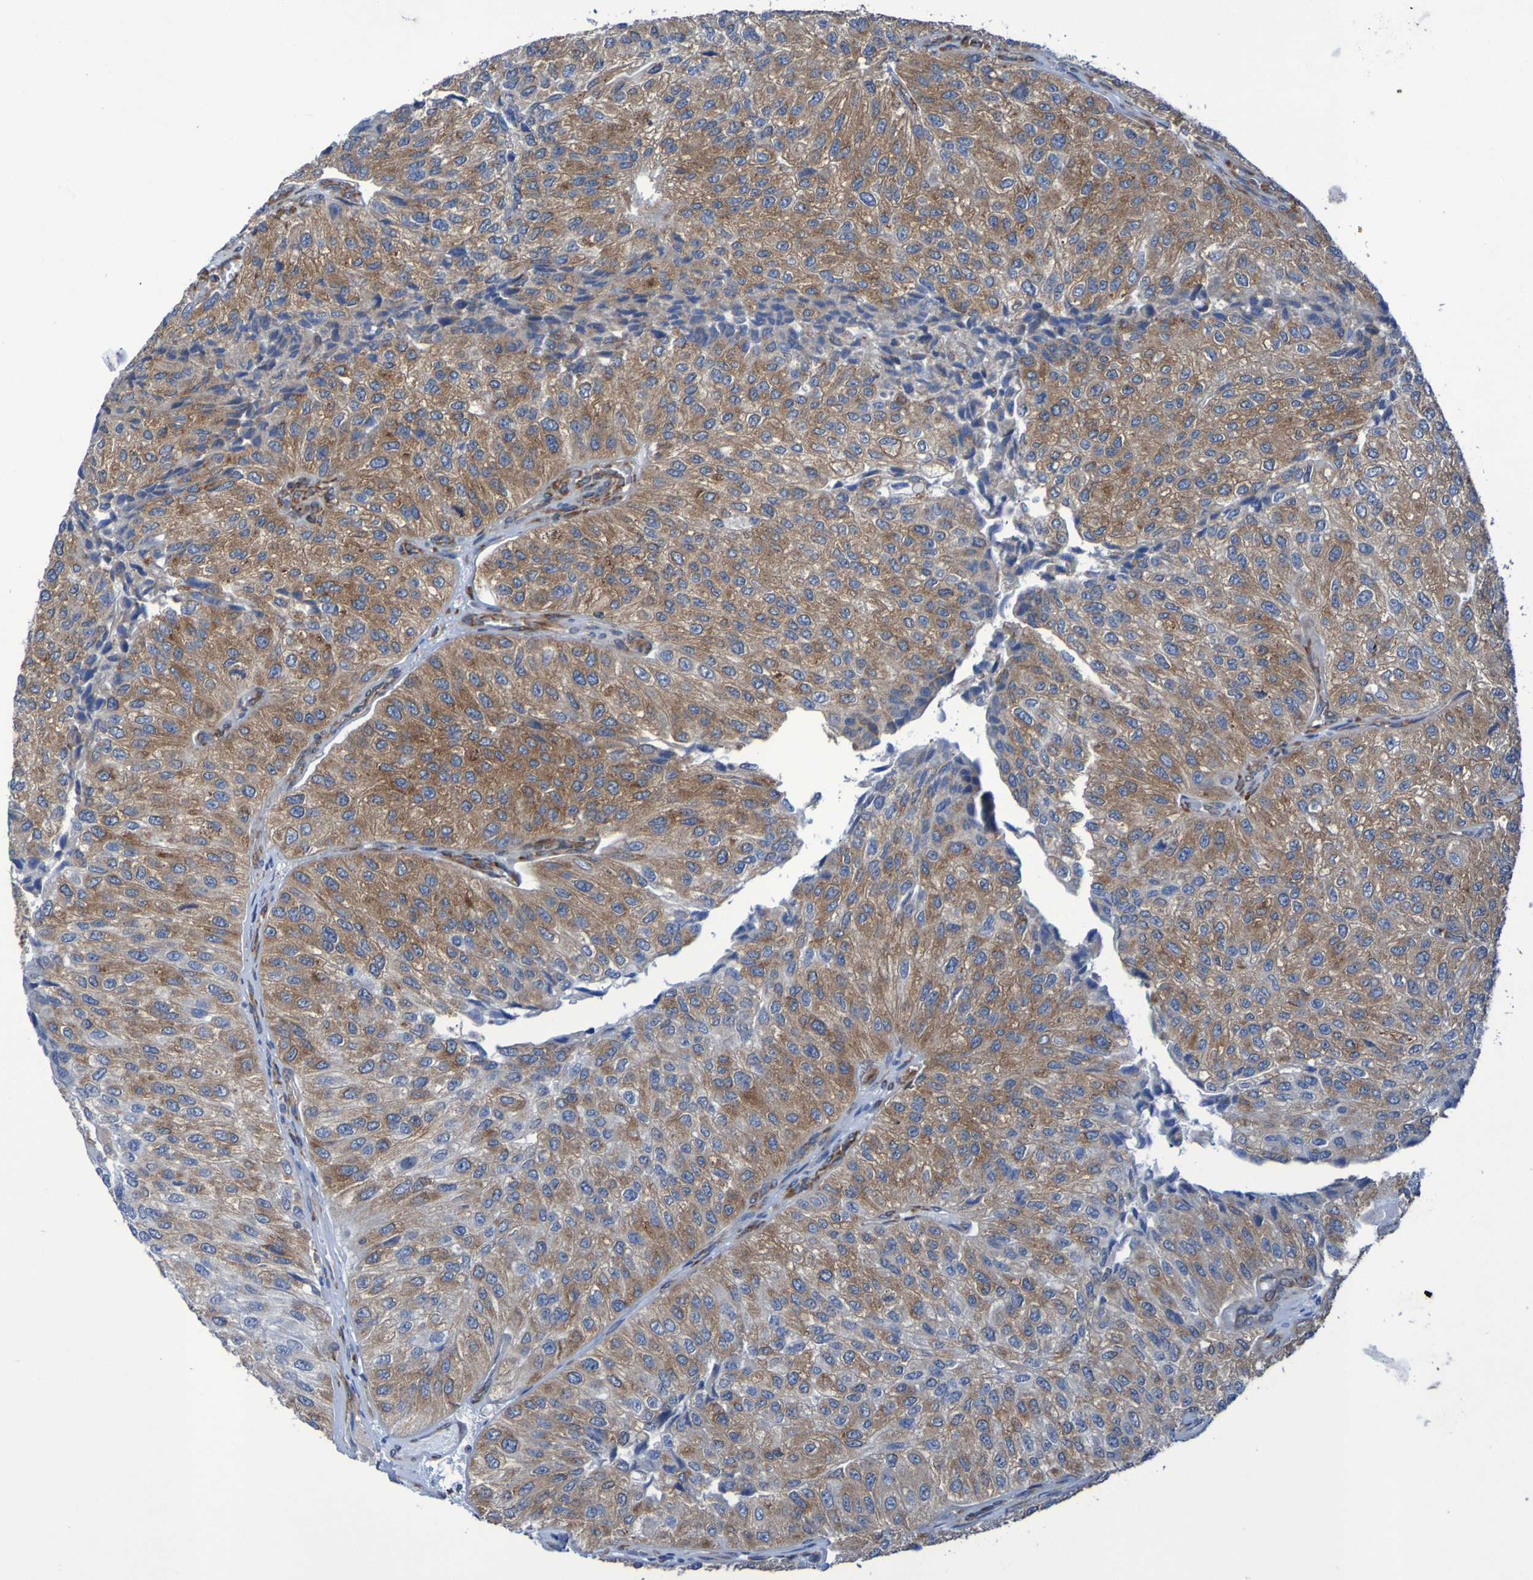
{"staining": {"intensity": "moderate", "quantity": ">75%", "location": "cytoplasmic/membranous"}, "tissue": "urothelial cancer", "cell_type": "Tumor cells", "image_type": "cancer", "snomed": [{"axis": "morphology", "description": "Urothelial carcinoma, High grade"}, {"axis": "topography", "description": "Kidney"}, {"axis": "topography", "description": "Urinary bladder"}], "caption": "Tumor cells display medium levels of moderate cytoplasmic/membranous staining in approximately >75% of cells in human urothelial cancer.", "gene": "FKBP3", "patient": {"sex": "male", "age": 77}}